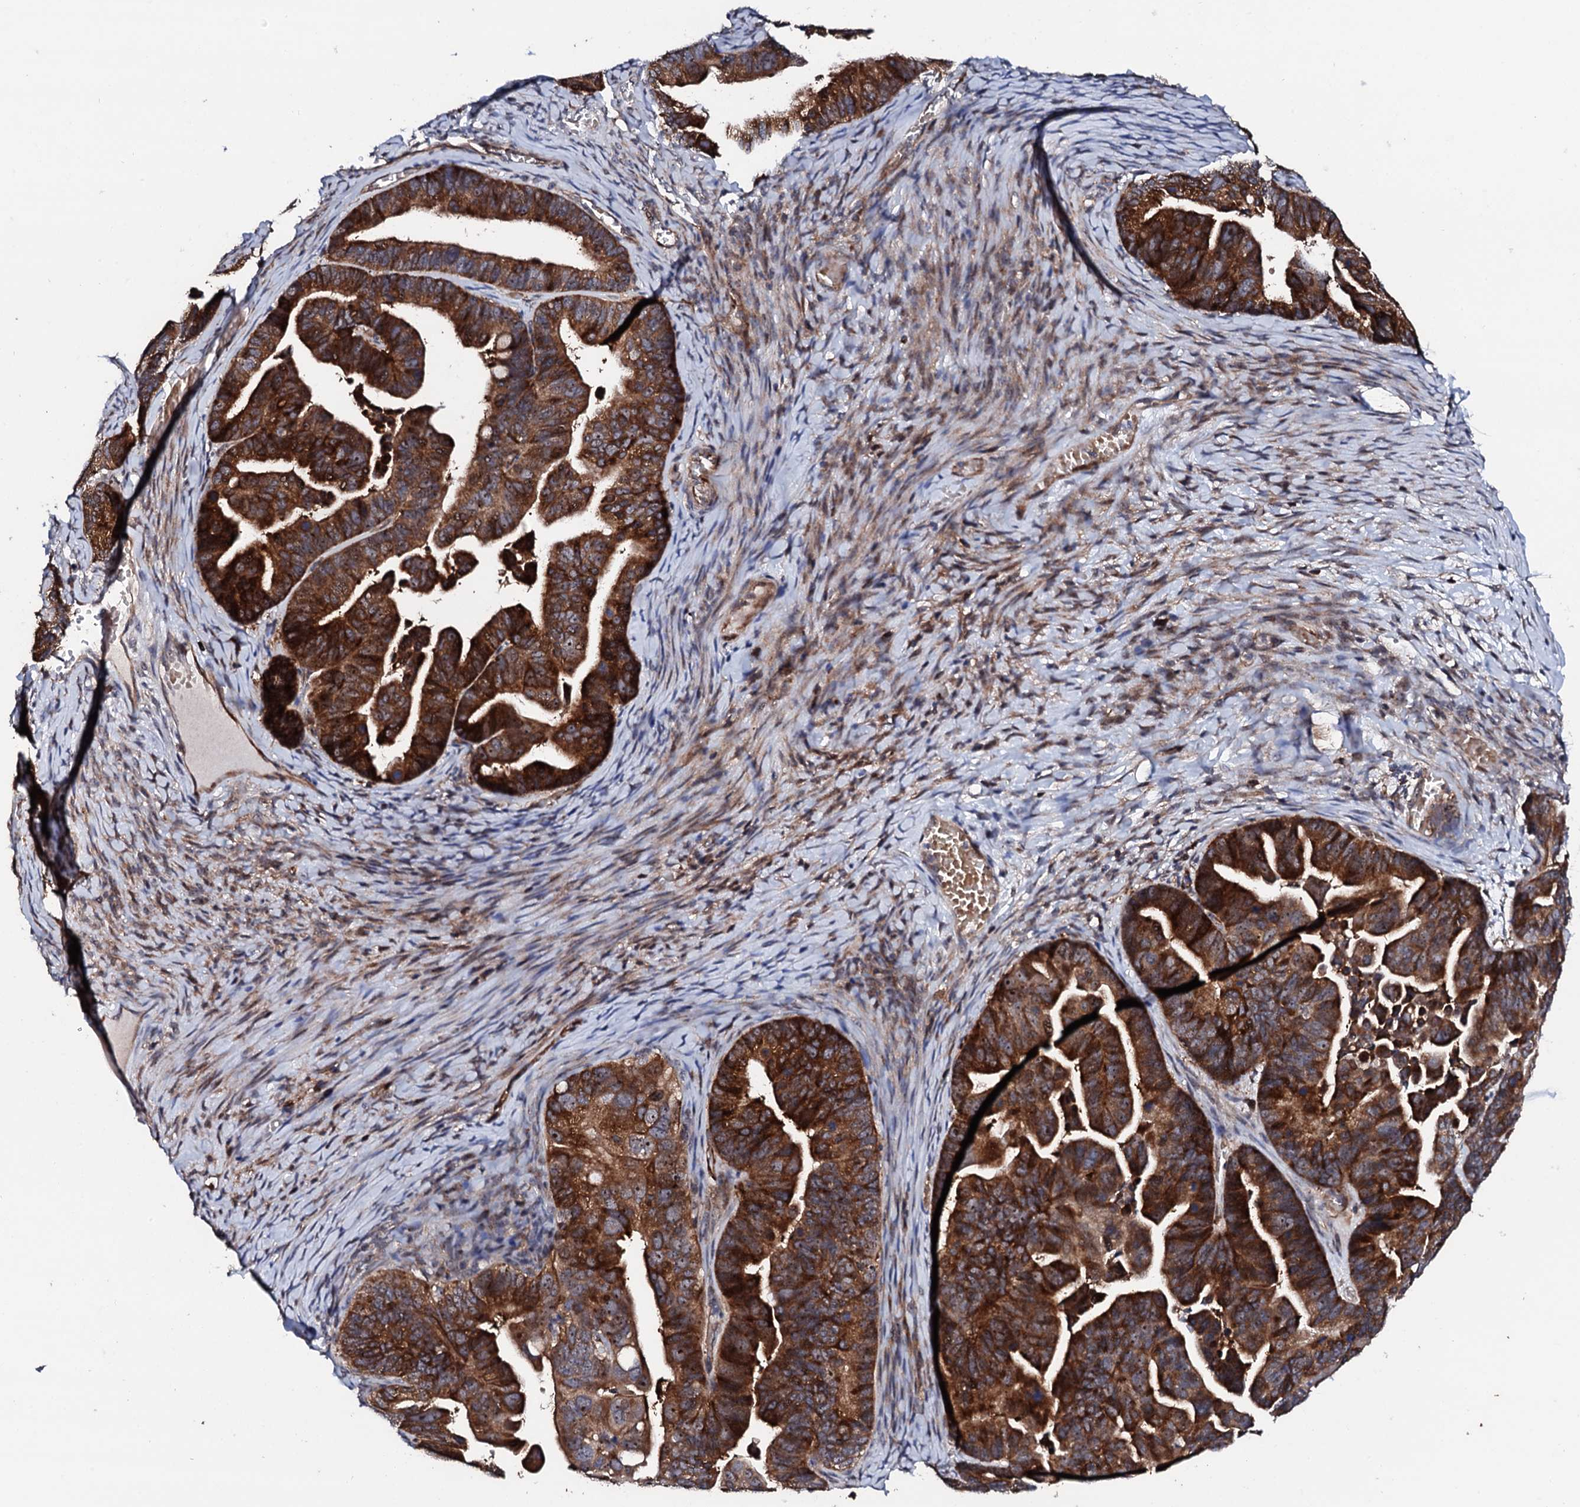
{"staining": {"intensity": "strong", "quantity": ">75%", "location": "cytoplasmic/membranous"}, "tissue": "ovarian cancer", "cell_type": "Tumor cells", "image_type": "cancer", "snomed": [{"axis": "morphology", "description": "Cystadenocarcinoma, serous, NOS"}, {"axis": "topography", "description": "Ovary"}], "caption": "There is high levels of strong cytoplasmic/membranous expression in tumor cells of ovarian cancer, as demonstrated by immunohistochemical staining (brown color).", "gene": "GTPBP4", "patient": {"sex": "female", "age": 56}}